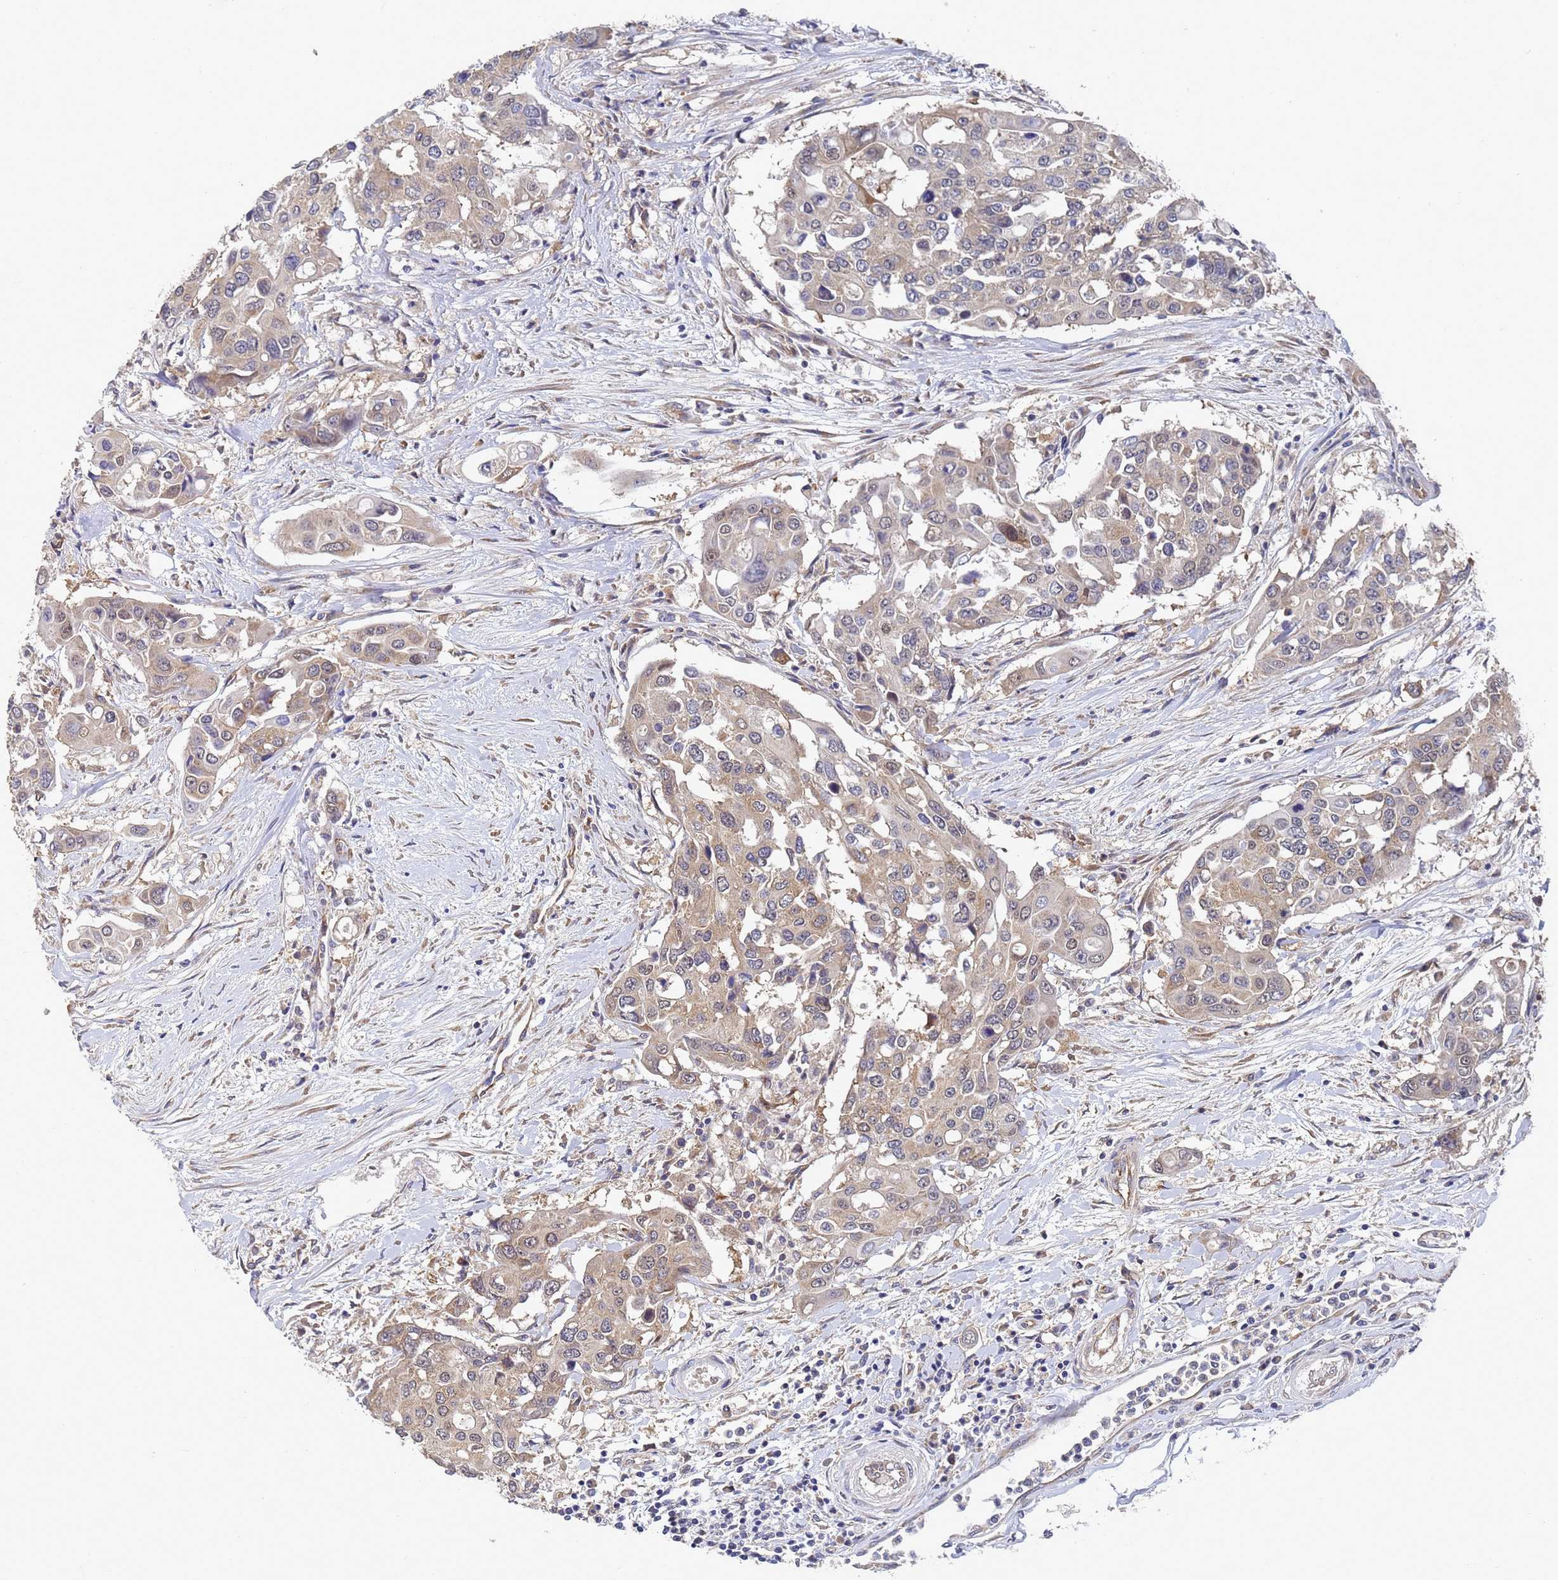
{"staining": {"intensity": "weak", "quantity": ">75%", "location": "cytoplasmic/membranous"}, "tissue": "colorectal cancer", "cell_type": "Tumor cells", "image_type": "cancer", "snomed": [{"axis": "morphology", "description": "Adenocarcinoma, NOS"}, {"axis": "topography", "description": "Colon"}], "caption": "Immunohistochemistry (IHC) (DAB (3,3'-diaminobenzidine)) staining of human colorectal cancer shows weak cytoplasmic/membranous protein expression in approximately >75% of tumor cells.", "gene": "ALS2CL", "patient": {"sex": "male", "age": 77}}